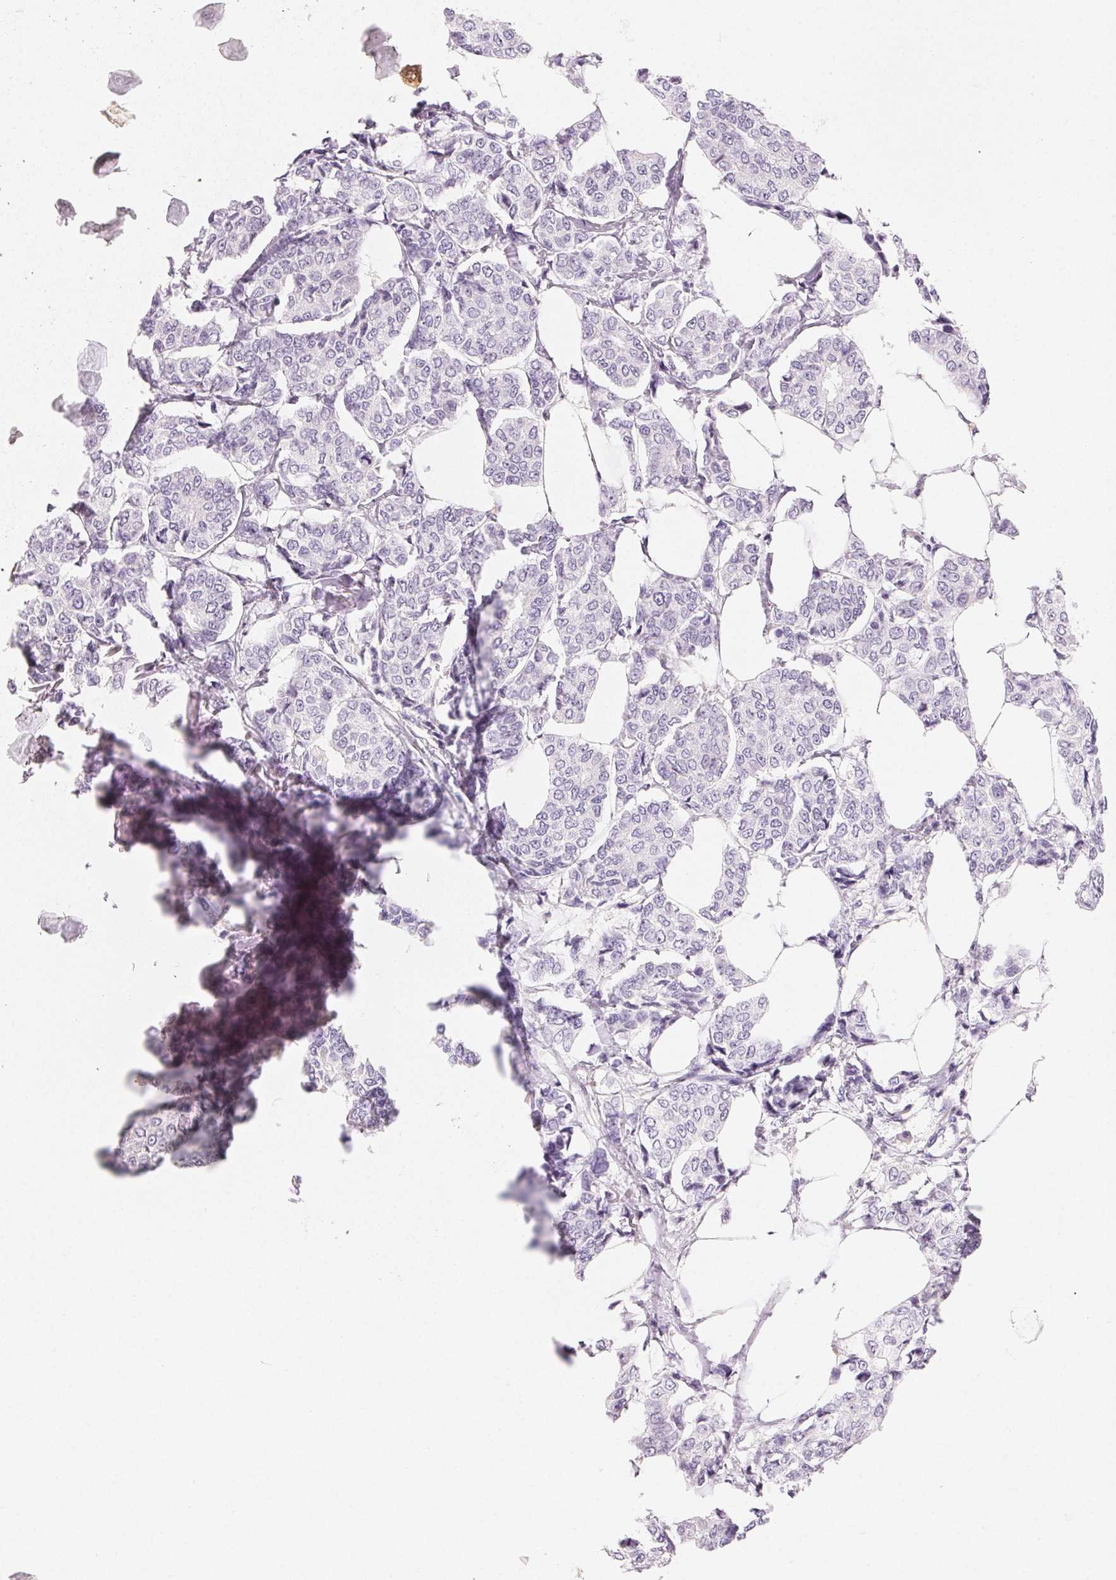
{"staining": {"intensity": "negative", "quantity": "none", "location": "none"}, "tissue": "breast cancer", "cell_type": "Tumor cells", "image_type": "cancer", "snomed": [{"axis": "morphology", "description": "Duct carcinoma"}, {"axis": "topography", "description": "Breast"}], "caption": "This is a histopathology image of immunohistochemistry staining of breast cancer, which shows no staining in tumor cells. (Immunohistochemistry, brightfield microscopy, high magnification).", "gene": "MIOX", "patient": {"sex": "female", "age": 94}}